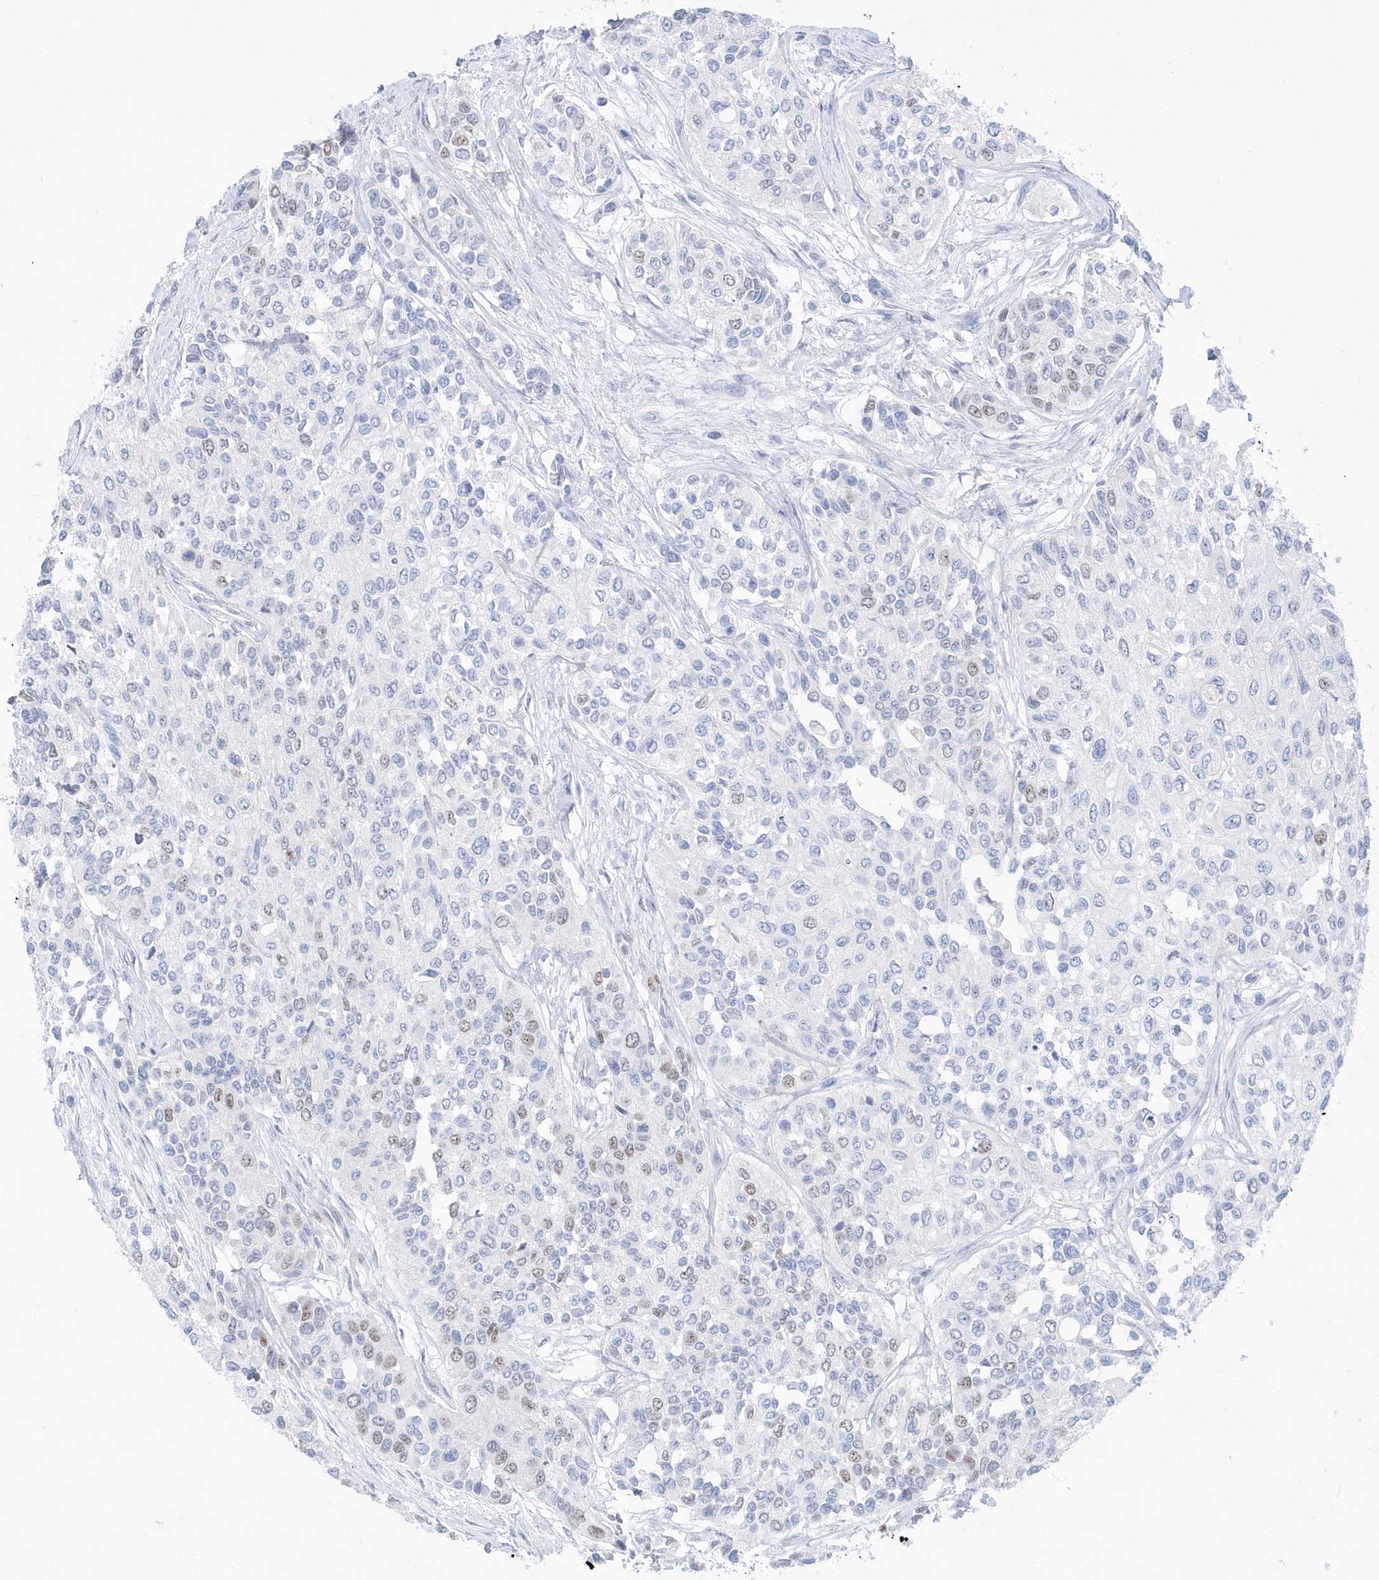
{"staining": {"intensity": "moderate", "quantity": "<25%", "location": "nuclear"}, "tissue": "urothelial cancer", "cell_type": "Tumor cells", "image_type": "cancer", "snomed": [{"axis": "morphology", "description": "Normal tissue, NOS"}, {"axis": "morphology", "description": "Urothelial carcinoma, High grade"}, {"axis": "topography", "description": "Vascular tissue"}, {"axis": "topography", "description": "Urinary bladder"}], "caption": "A brown stain highlights moderate nuclear expression of a protein in human high-grade urothelial carcinoma tumor cells.", "gene": "TMCO6", "patient": {"sex": "female", "age": 56}}